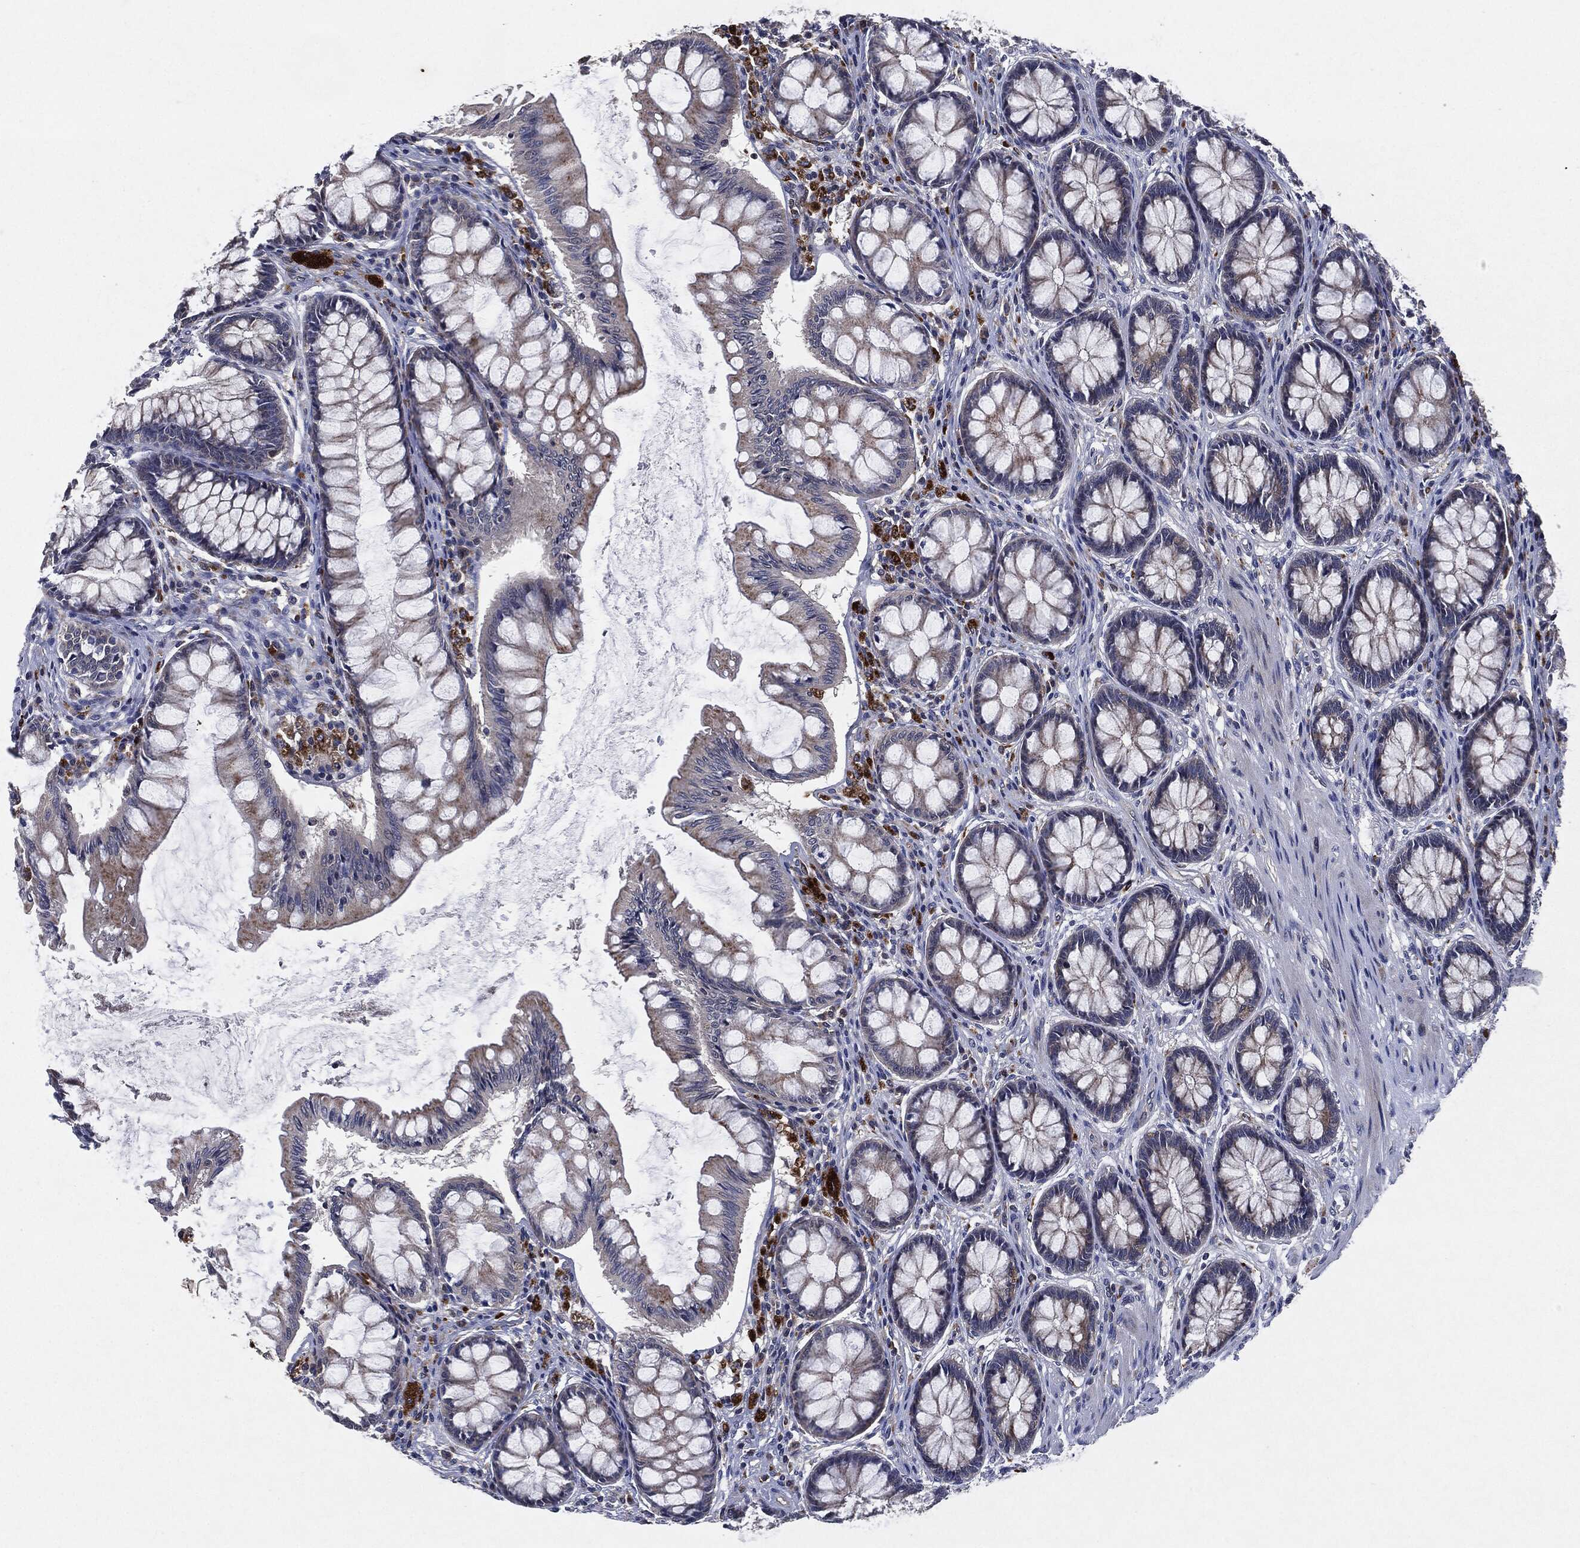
{"staining": {"intensity": "negative", "quantity": "none", "location": "none"}, "tissue": "colon", "cell_type": "Endothelial cells", "image_type": "normal", "snomed": [{"axis": "morphology", "description": "Normal tissue, NOS"}, {"axis": "topography", "description": "Colon"}], "caption": "The IHC photomicrograph has no significant positivity in endothelial cells of colon.", "gene": "SLC31A2", "patient": {"sex": "female", "age": 65}}